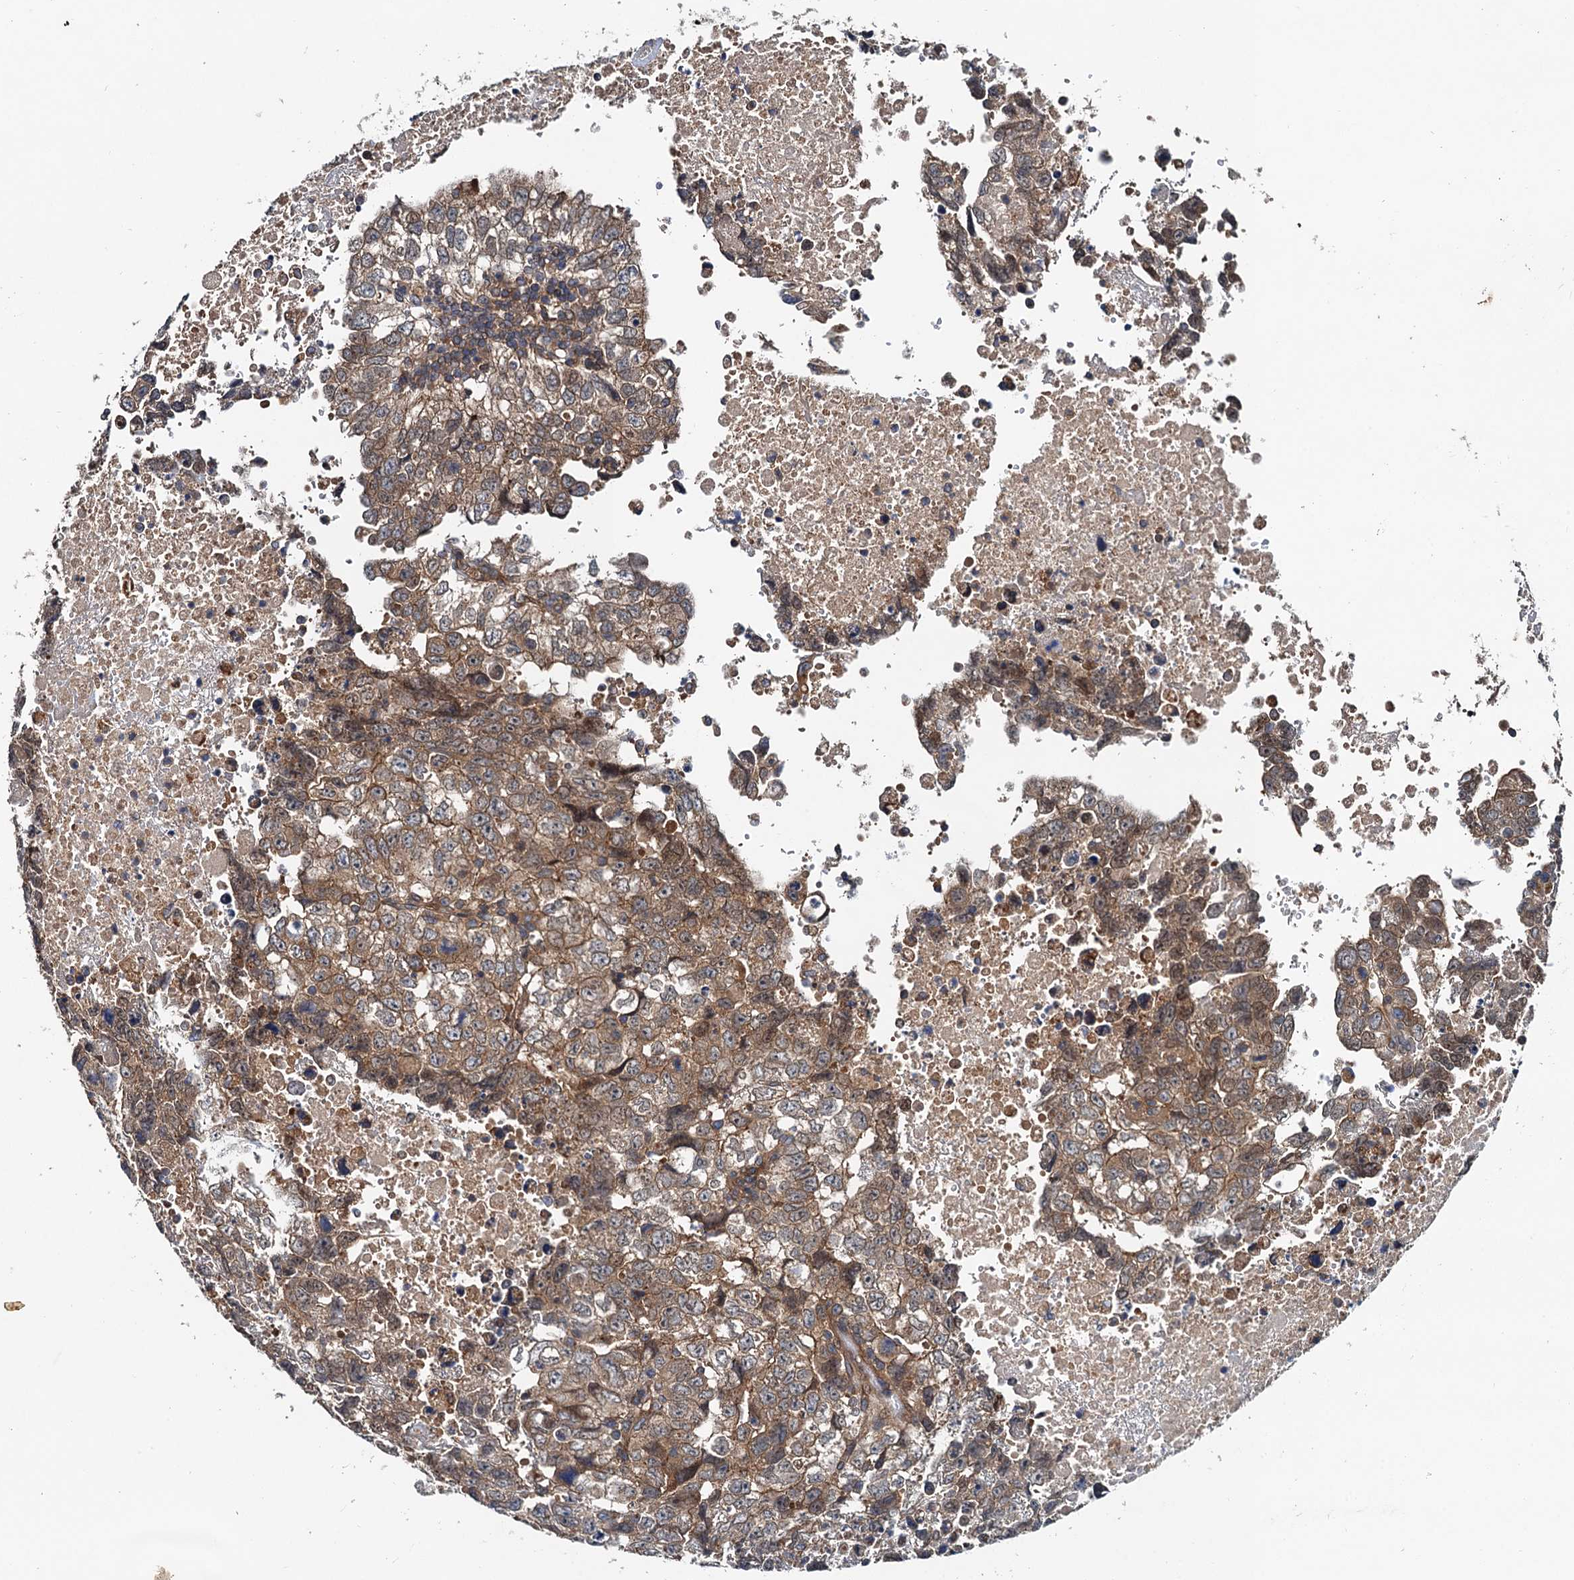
{"staining": {"intensity": "moderate", "quantity": ">75%", "location": "cytoplasmic/membranous"}, "tissue": "testis cancer", "cell_type": "Tumor cells", "image_type": "cancer", "snomed": [{"axis": "morphology", "description": "Carcinoma, Embryonal, NOS"}, {"axis": "topography", "description": "Testis"}], "caption": "Testis cancer (embryonal carcinoma) stained for a protein demonstrates moderate cytoplasmic/membranous positivity in tumor cells. The staining is performed using DAB (3,3'-diaminobenzidine) brown chromogen to label protein expression. The nuclei are counter-stained blue using hematoxylin.", "gene": "EFL1", "patient": {"sex": "male", "age": 37}}